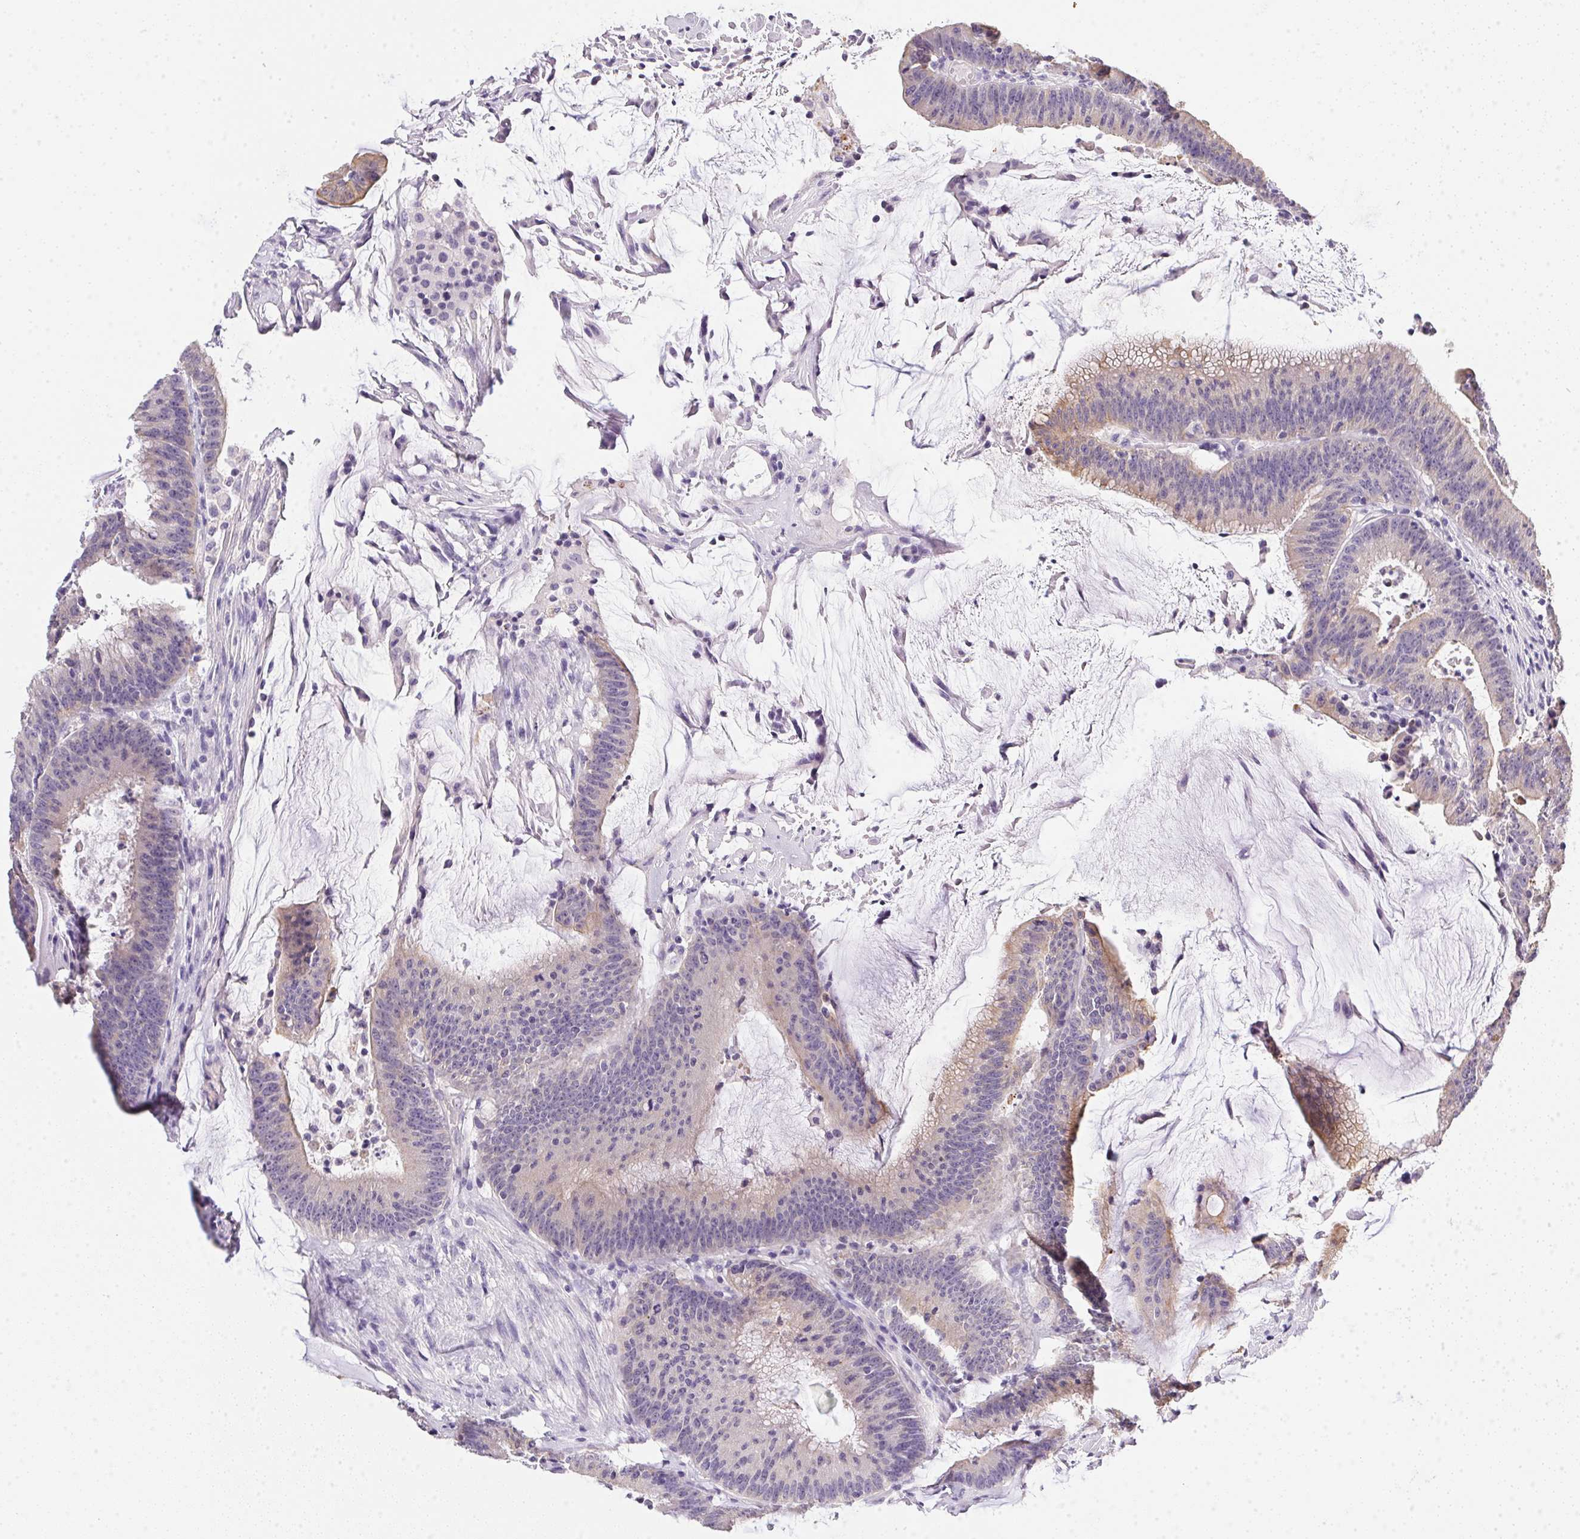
{"staining": {"intensity": "weak", "quantity": "25%-75%", "location": "cytoplasmic/membranous"}, "tissue": "colorectal cancer", "cell_type": "Tumor cells", "image_type": "cancer", "snomed": [{"axis": "morphology", "description": "Adenocarcinoma, NOS"}, {"axis": "topography", "description": "Colon"}], "caption": "Immunohistochemistry staining of colorectal cancer, which demonstrates low levels of weak cytoplasmic/membranous positivity in approximately 25%-75% of tumor cells indicating weak cytoplasmic/membranous protein expression. The staining was performed using DAB (brown) for protein detection and nuclei were counterstained in hematoxylin (blue).", "gene": "SLC17A7", "patient": {"sex": "female", "age": 78}}